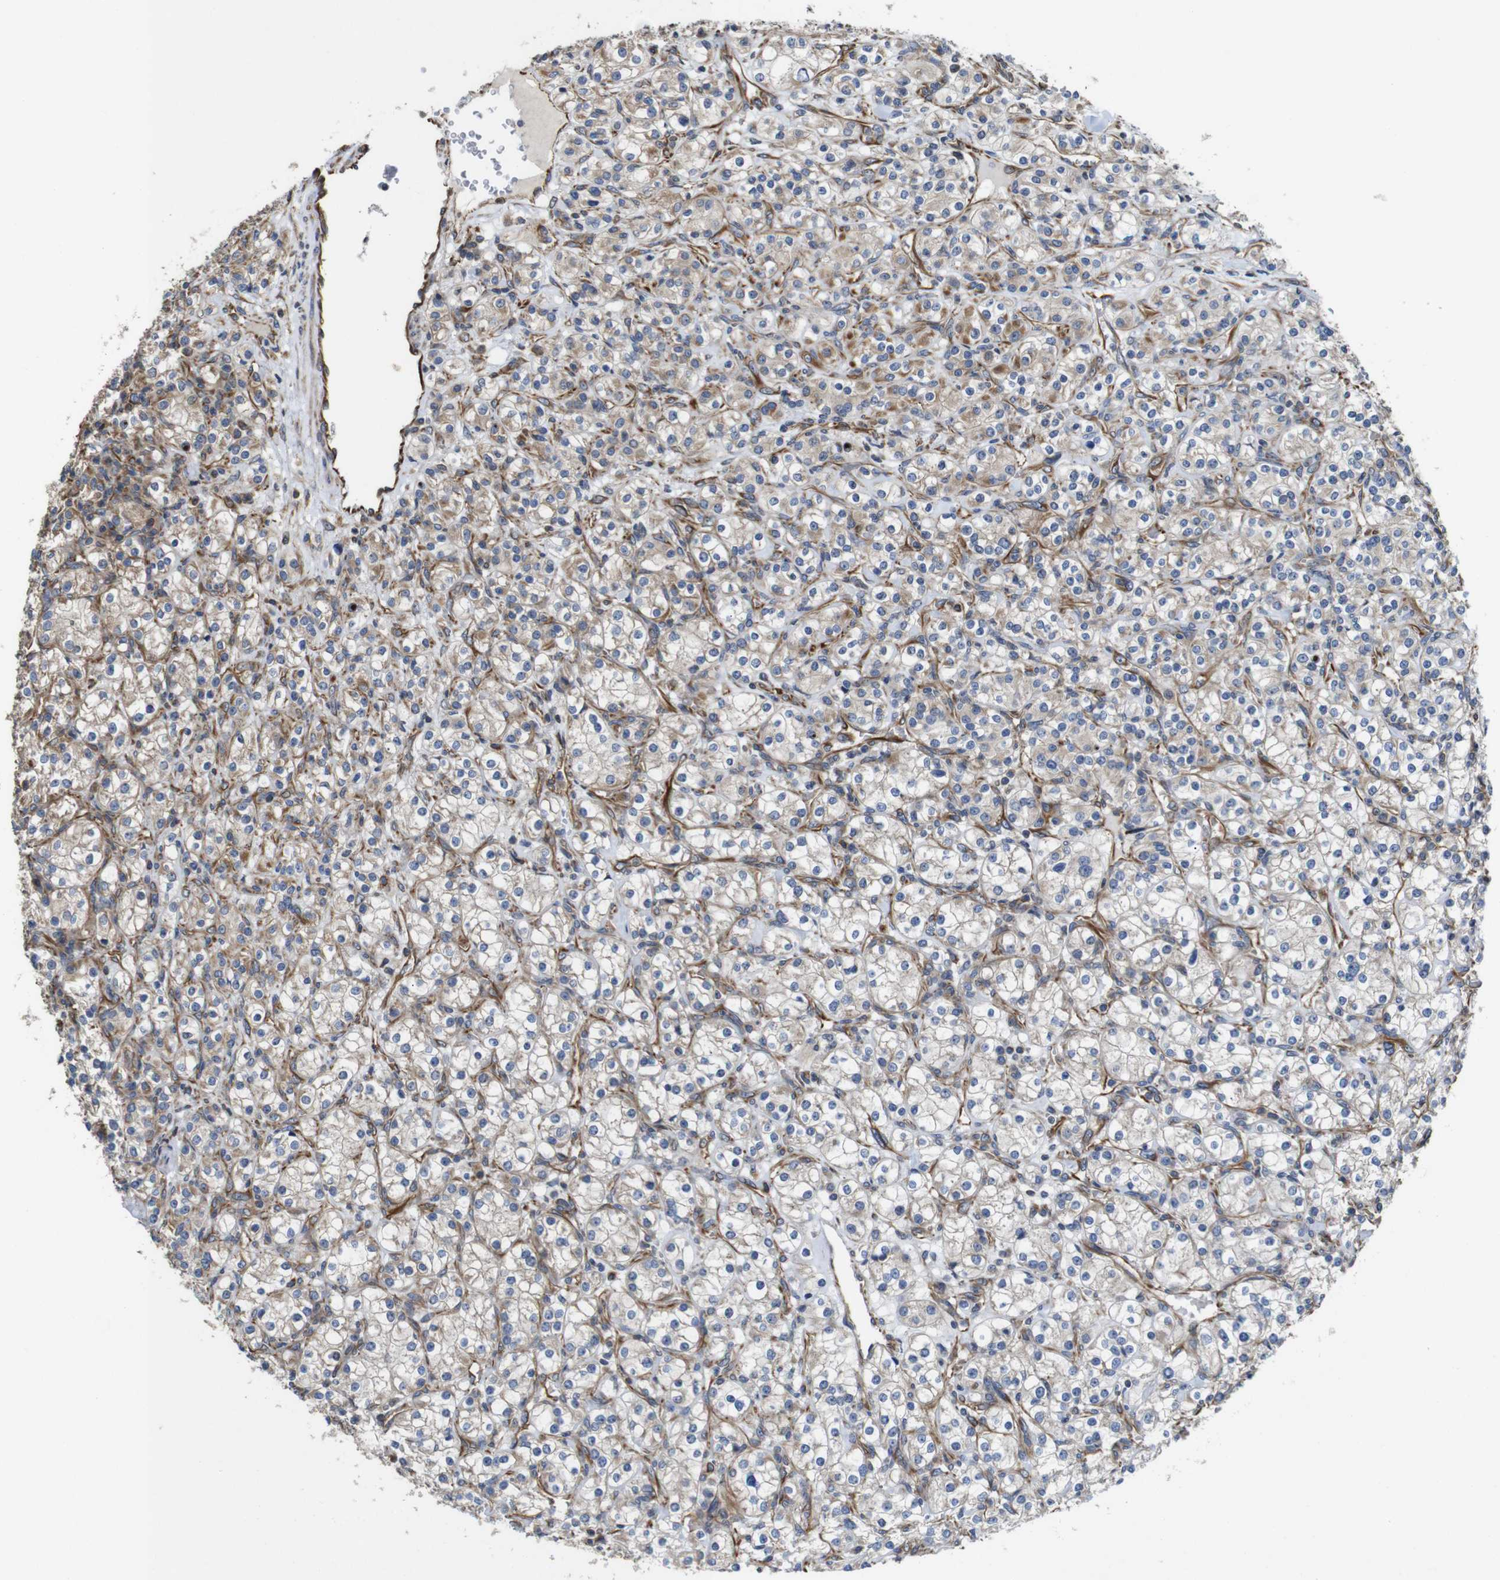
{"staining": {"intensity": "weak", "quantity": "25%-75%", "location": "cytoplasmic/membranous"}, "tissue": "renal cancer", "cell_type": "Tumor cells", "image_type": "cancer", "snomed": [{"axis": "morphology", "description": "Adenocarcinoma, NOS"}, {"axis": "topography", "description": "Kidney"}], "caption": "A low amount of weak cytoplasmic/membranous positivity is appreciated in about 25%-75% of tumor cells in renal cancer (adenocarcinoma) tissue.", "gene": "POMK", "patient": {"sex": "male", "age": 77}}